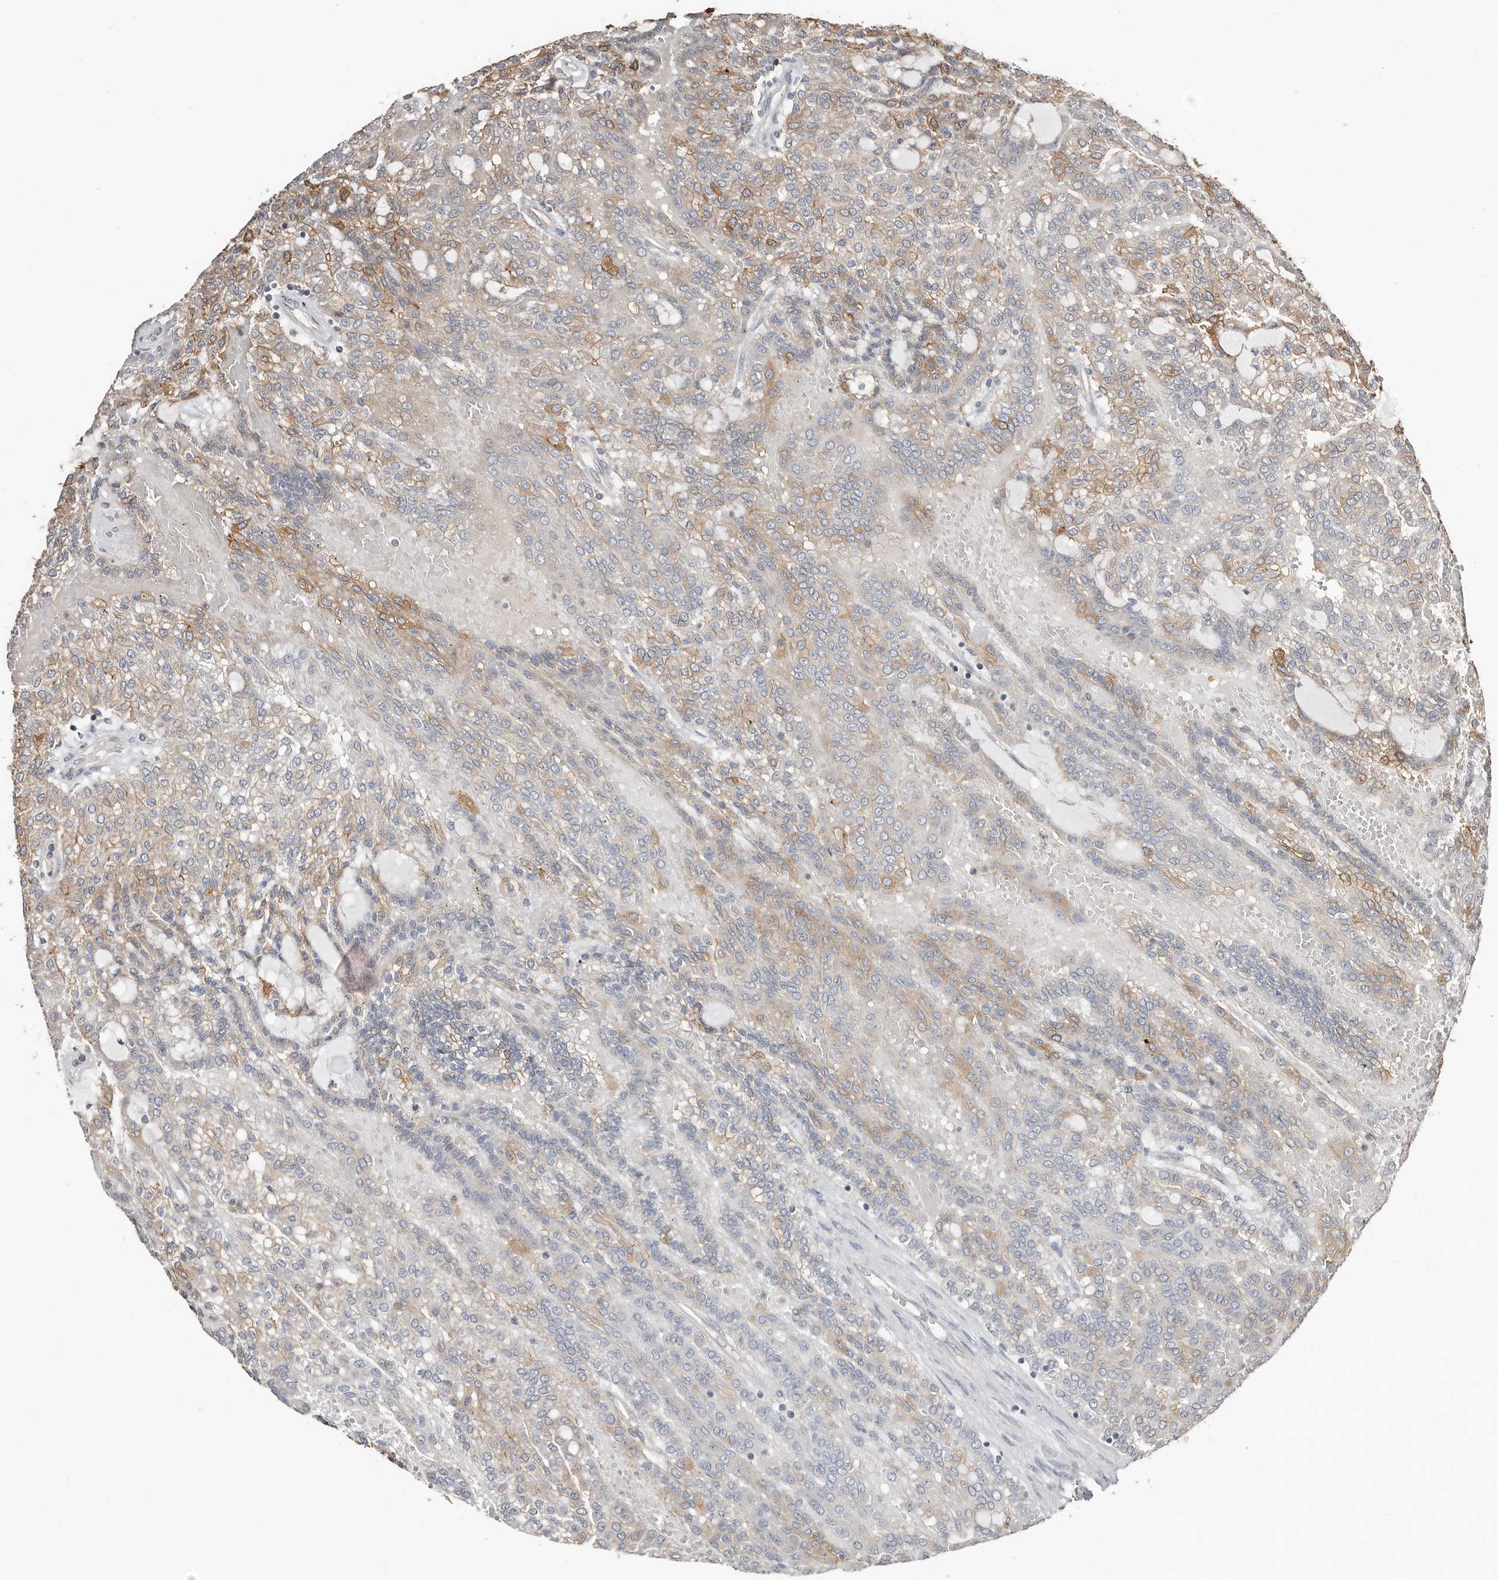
{"staining": {"intensity": "moderate", "quantity": "25%-75%", "location": "cytoplasmic/membranous"}, "tissue": "renal cancer", "cell_type": "Tumor cells", "image_type": "cancer", "snomed": [{"axis": "morphology", "description": "Adenocarcinoma, NOS"}, {"axis": "topography", "description": "Kidney"}], "caption": "High-power microscopy captured an immunohistochemistry histopathology image of renal adenocarcinoma, revealing moderate cytoplasmic/membranous staining in about 25%-75% of tumor cells.", "gene": "SMYD4", "patient": {"sex": "male", "age": 63}}